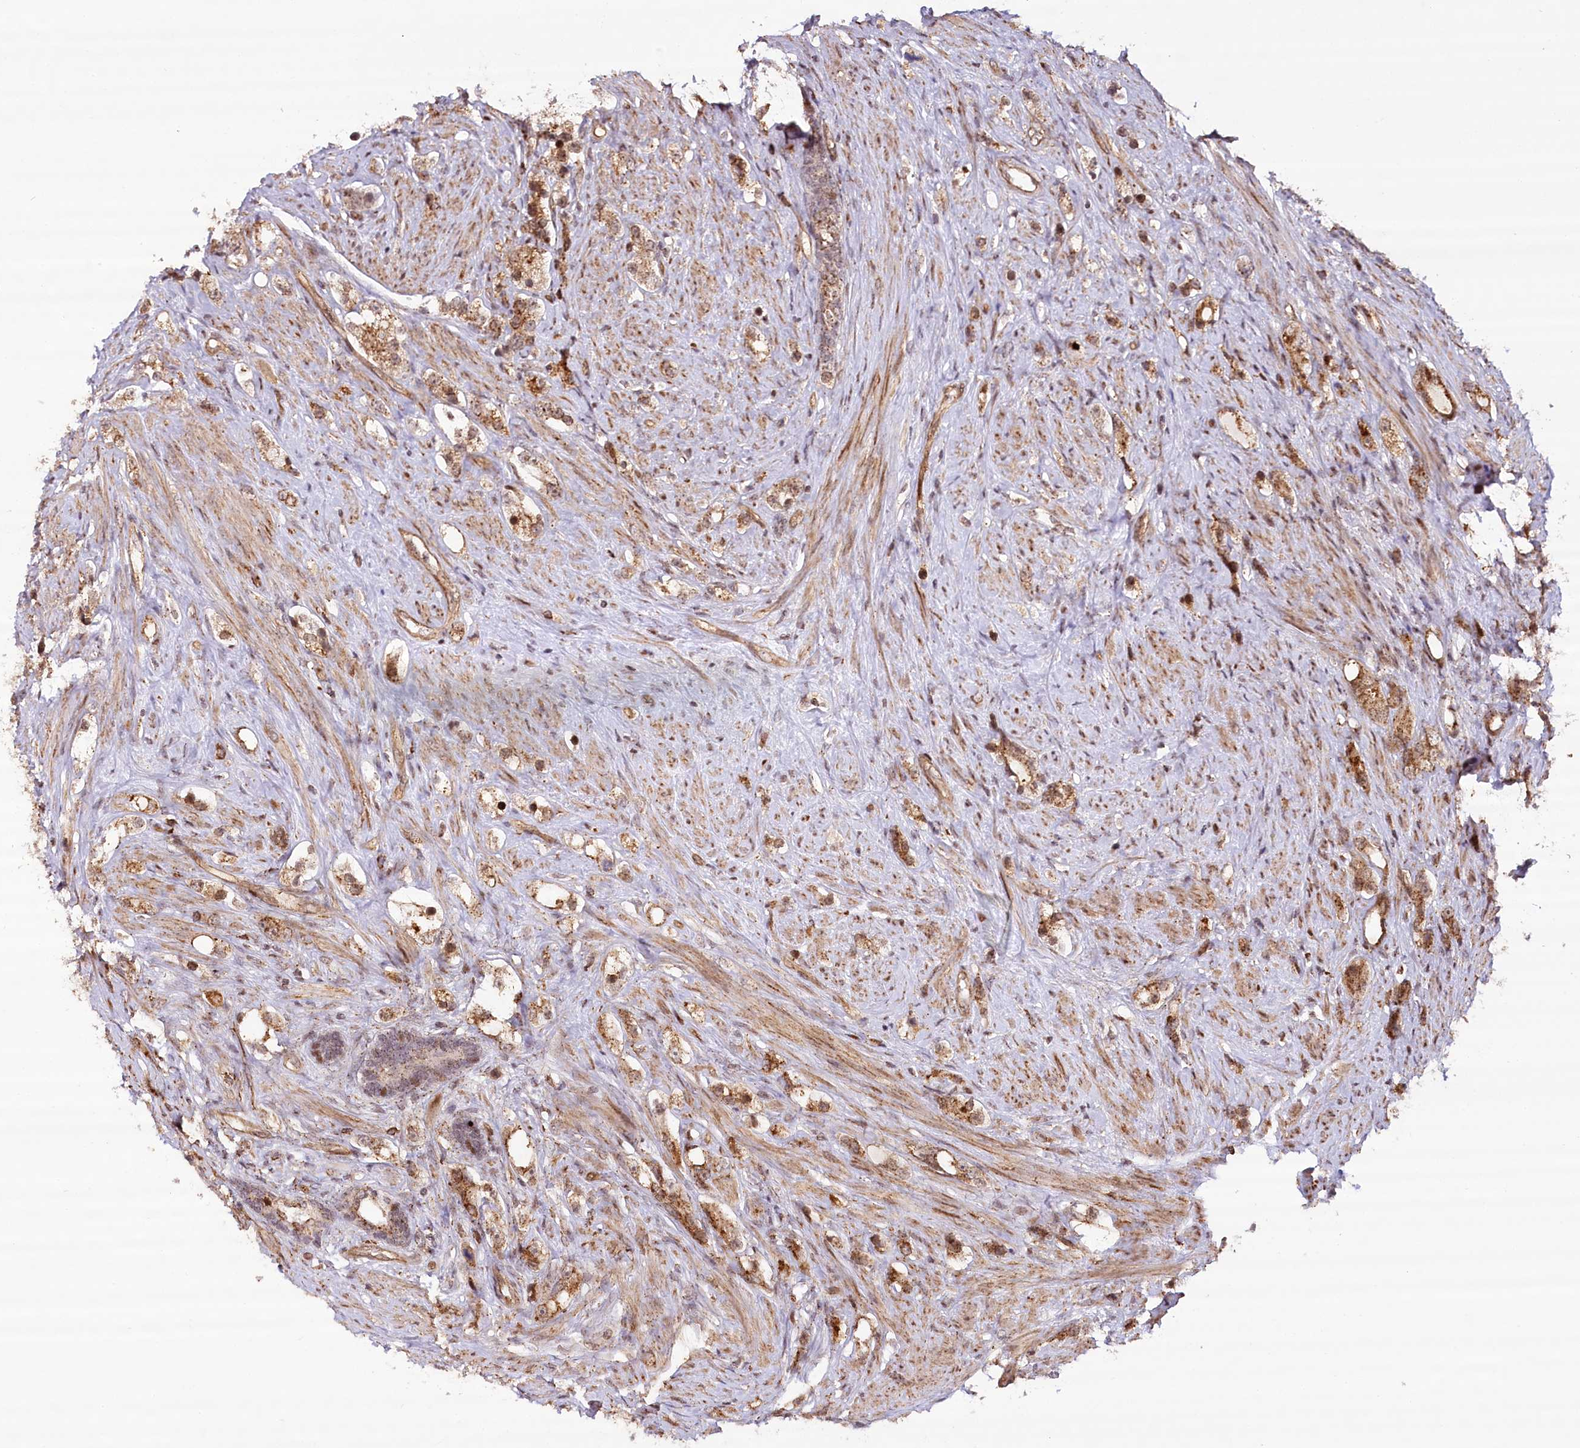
{"staining": {"intensity": "moderate", "quantity": ">75%", "location": "cytoplasmic/membranous,nuclear"}, "tissue": "prostate cancer", "cell_type": "Tumor cells", "image_type": "cancer", "snomed": [{"axis": "morphology", "description": "Adenocarcinoma, High grade"}, {"axis": "topography", "description": "Prostate"}], "caption": "Brown immunohistochemical staining in high-grade adenocarcinoma (prostate) reveals moderate cytoplasmic/membranous and nuclear positivity in approximately >75% of tumor cells. (DAB IHC, brown staining for protein, blue staining for nuclei).", "gene": "COPG1", "patient": {"sex": "male", "age": 63}}